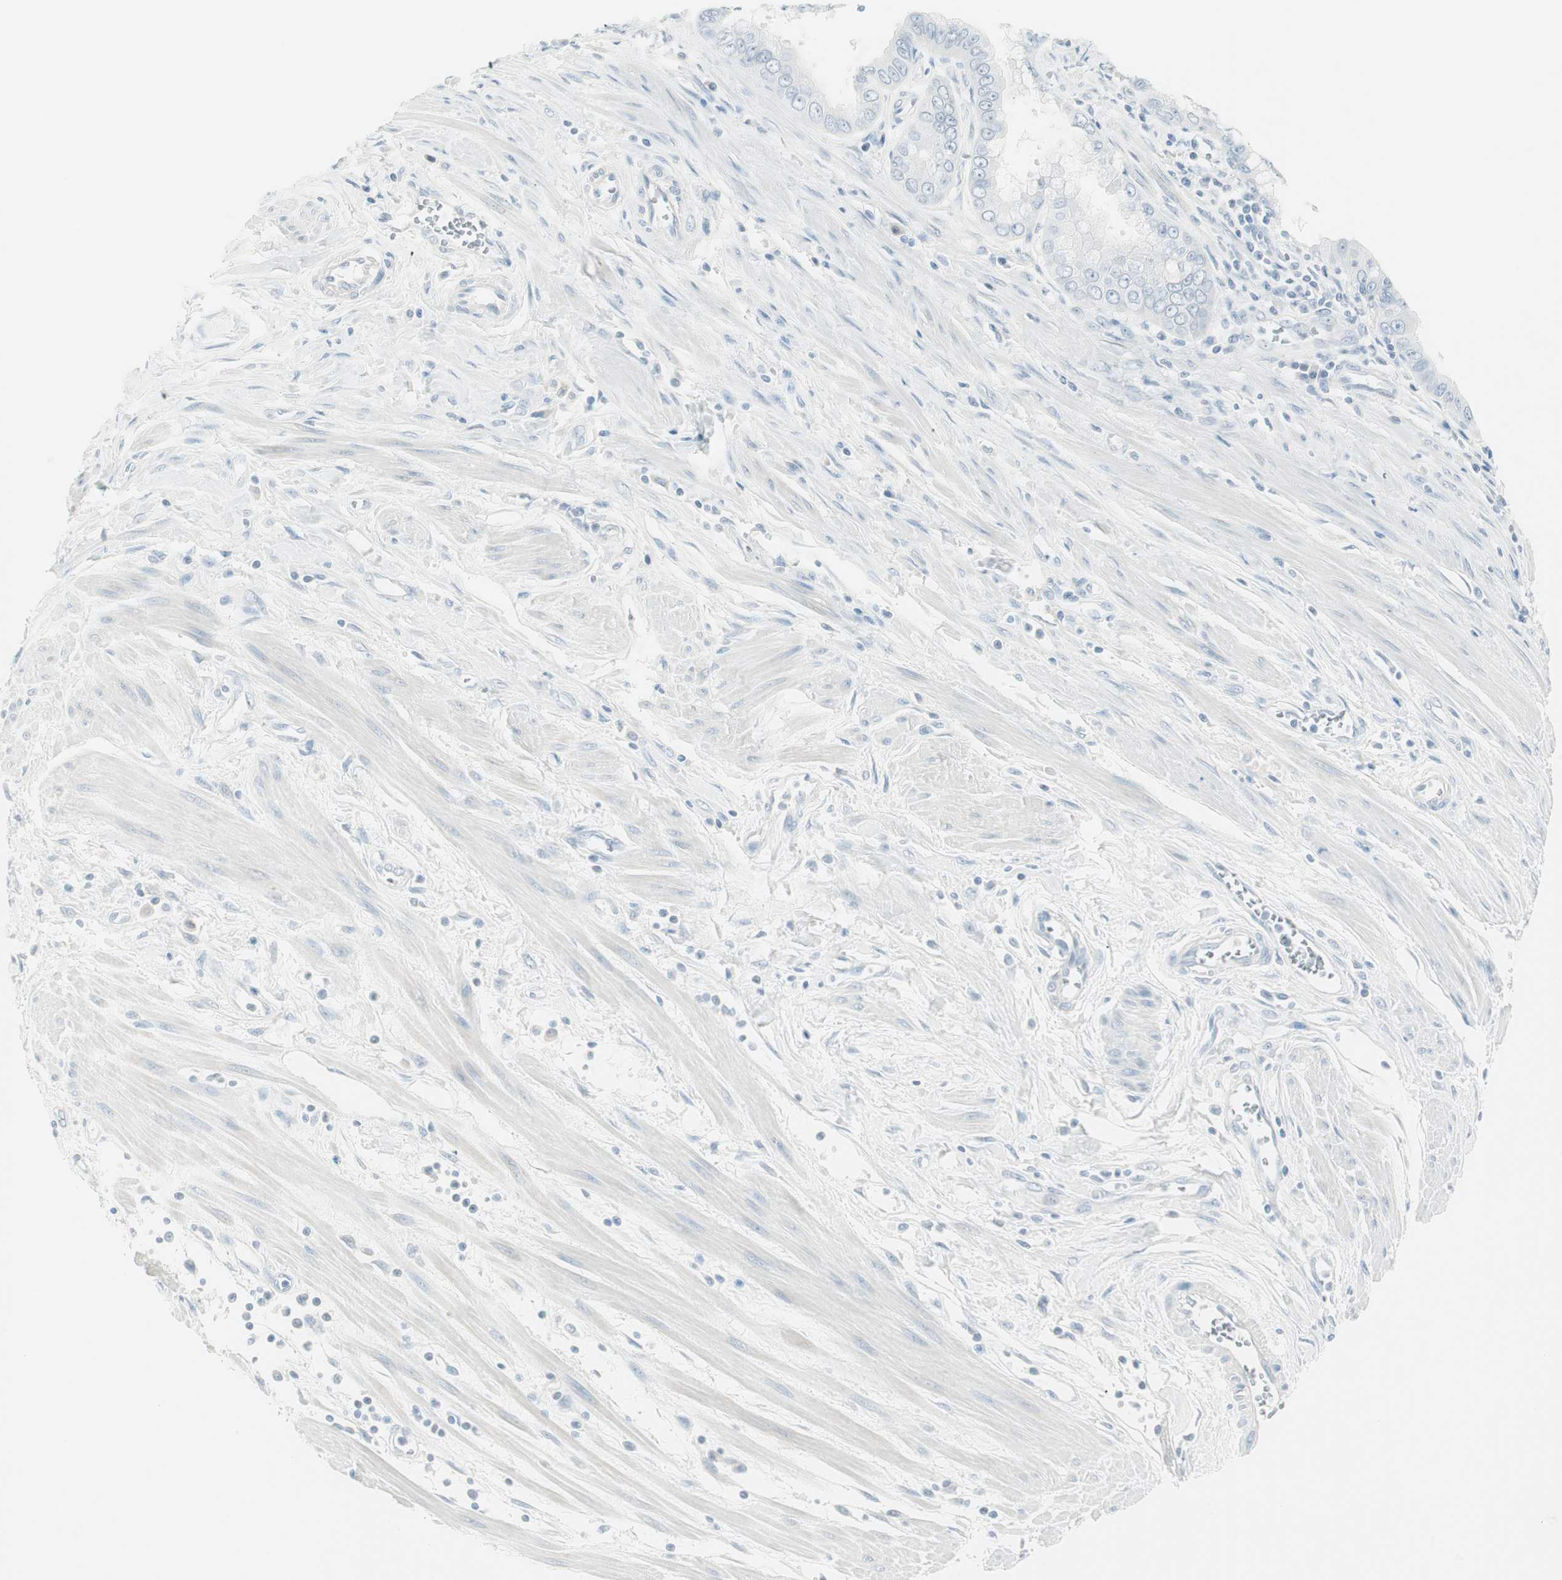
{"staining": {"intensity": "negative", "quantity": "none", "location": "none"}, "tissue": "pancreatic cancer", "cell_type": "Tumor cells", "image_type": "cancer", "snomed": [{"axis": "morphology", "description": "Normal tissue, NOS"}, {"axis": "topography", "description": "Lymph node"}], "caption": "Immunohistochemical staining of pancreatic cancer reveals no significant staining in tumor cells.", "gene": "ITLN2", "patient": {"sex": "male", "age": 50}}